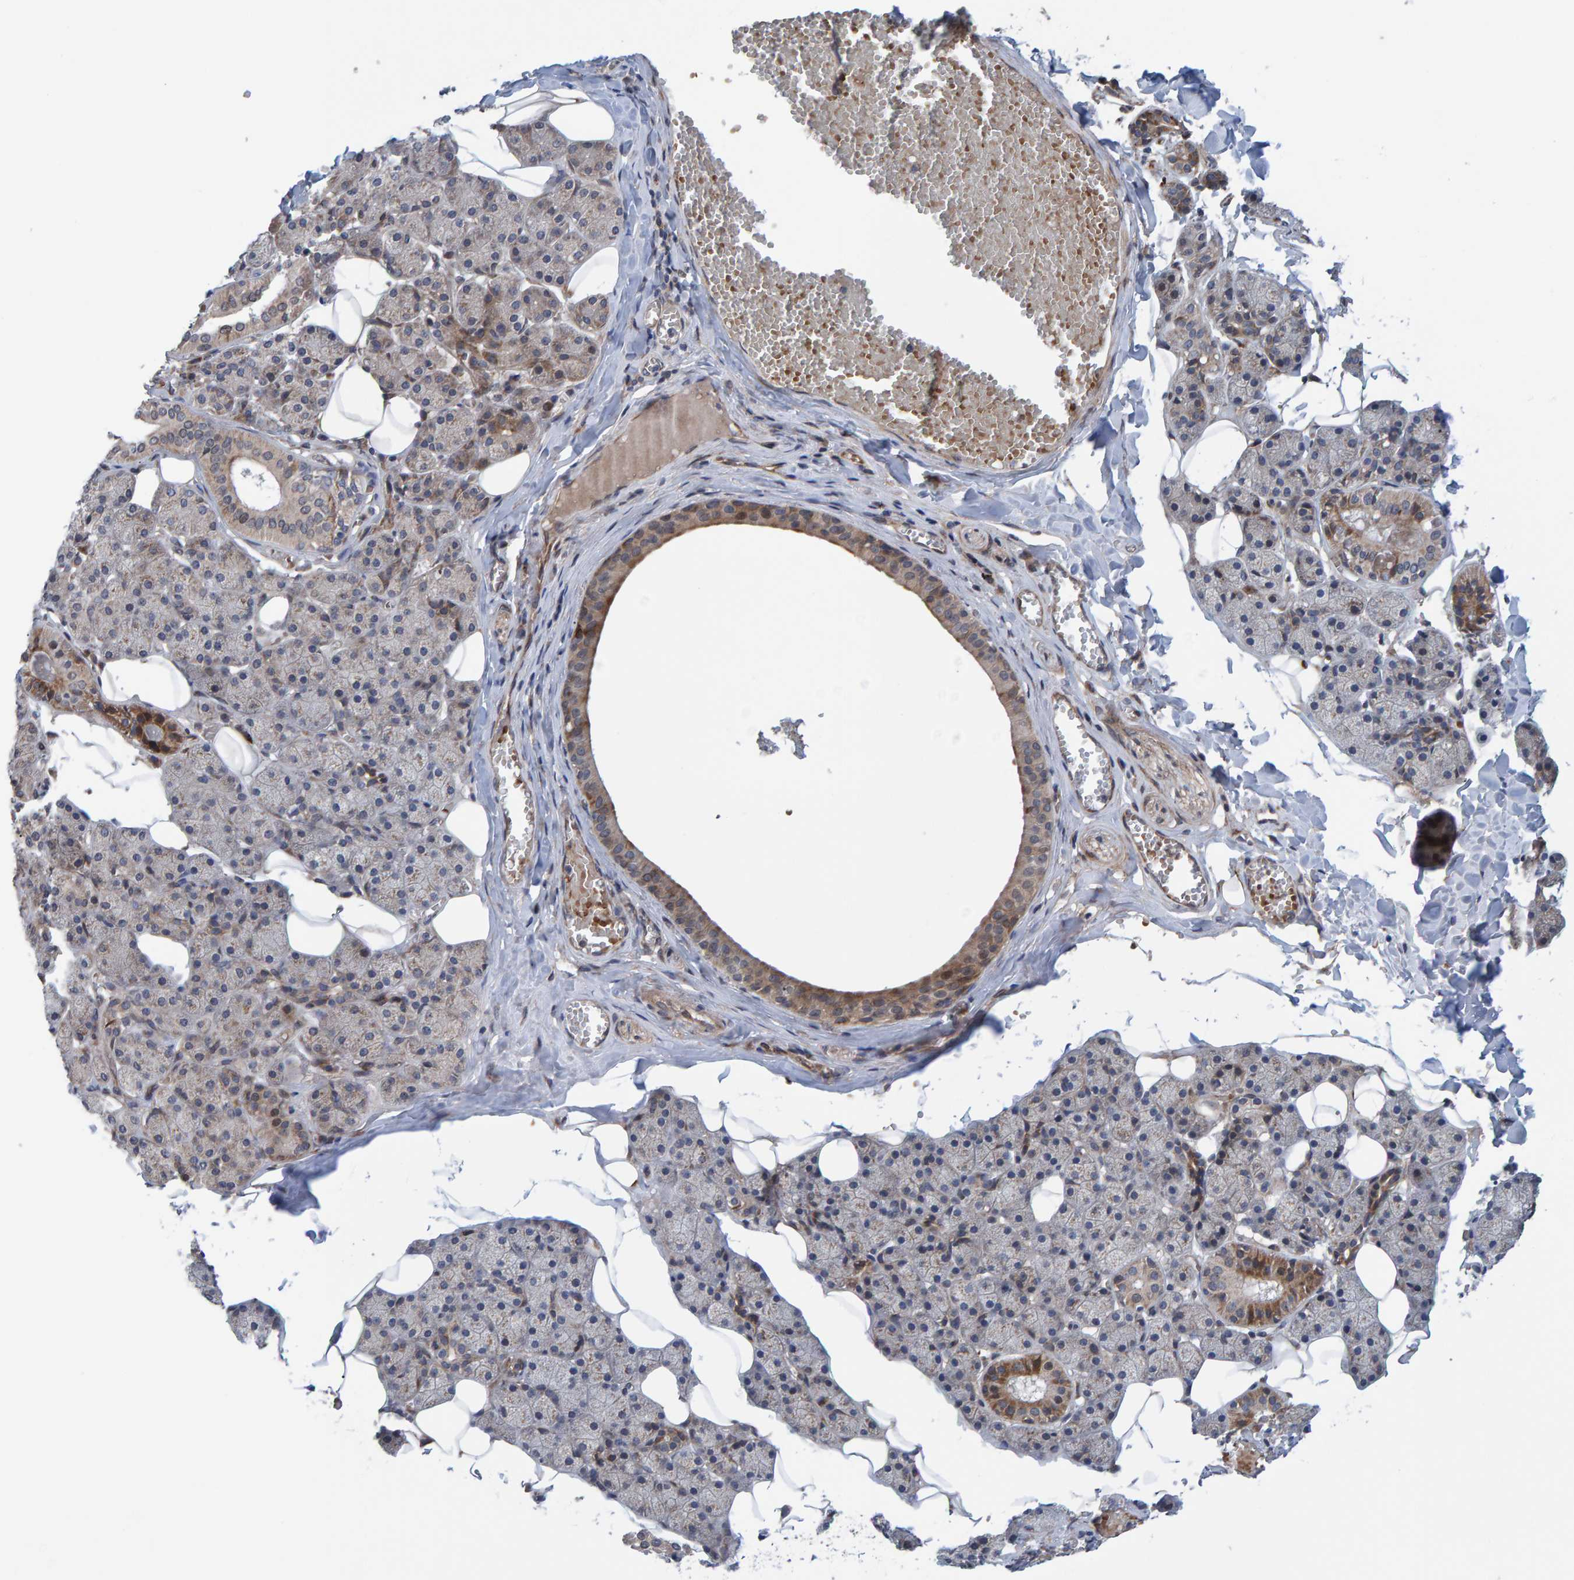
{"staining": {"intensity": "moderate", "quantity": "25%-75%", "location": "cytoplasmic/membranous"}, "tissue": "salivary gland", "cell_type": "Glandular cells", "image_type": "normal", "snomed": [{"axis": "morphology", "description": "Normal tissue, NOS"}, {"axis": "topography", "description": "Salivary gland"}], "caption": "Moderate cytoplasmic/membranous expression for a protein is identified in about 25%-75% of glandular cells of unremarkable salivary gland using immunohistochemistry (IHC).", "gene": "MFSD6L", "patient": {"sex": "female", "age": 33}}